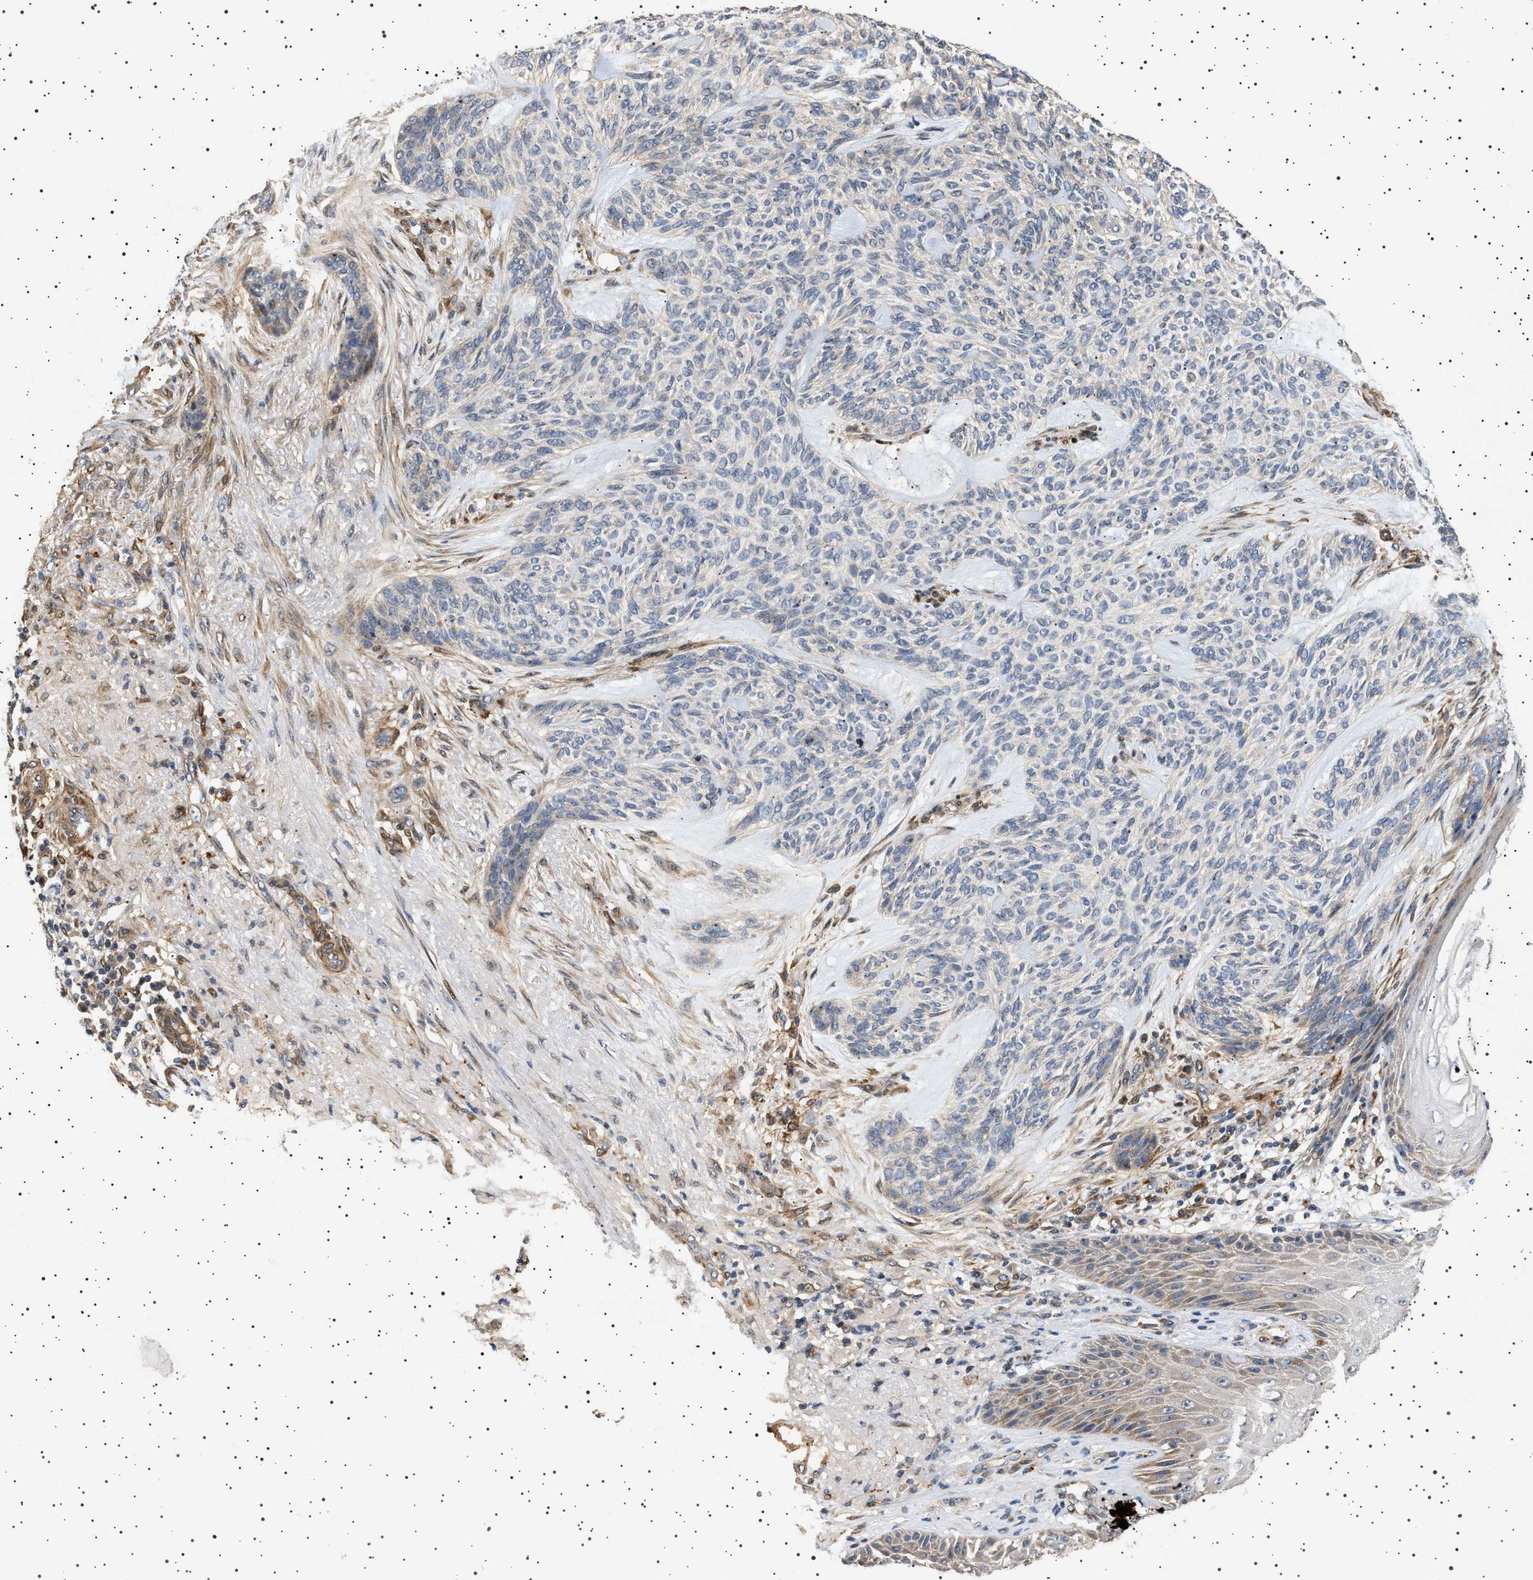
{"staining": {"intensity": "negative", "quantity": "none", "location": "none"}, "tissue": "skin cancer", "cell_type": "Tumor cells", "image_type": "cancer", "snomed": [{"axis": "morphology", "description": "Basal cell carcinoma"}, {"axis": "topography", "description": "Skin"}], "caption": "High power microscopy histopathology image of an IHC image of skin cancer, revealing no significant expression in tumor cells.", "gene": "GUCY1B1", "patient": {"sex": "male", "age": 55}}